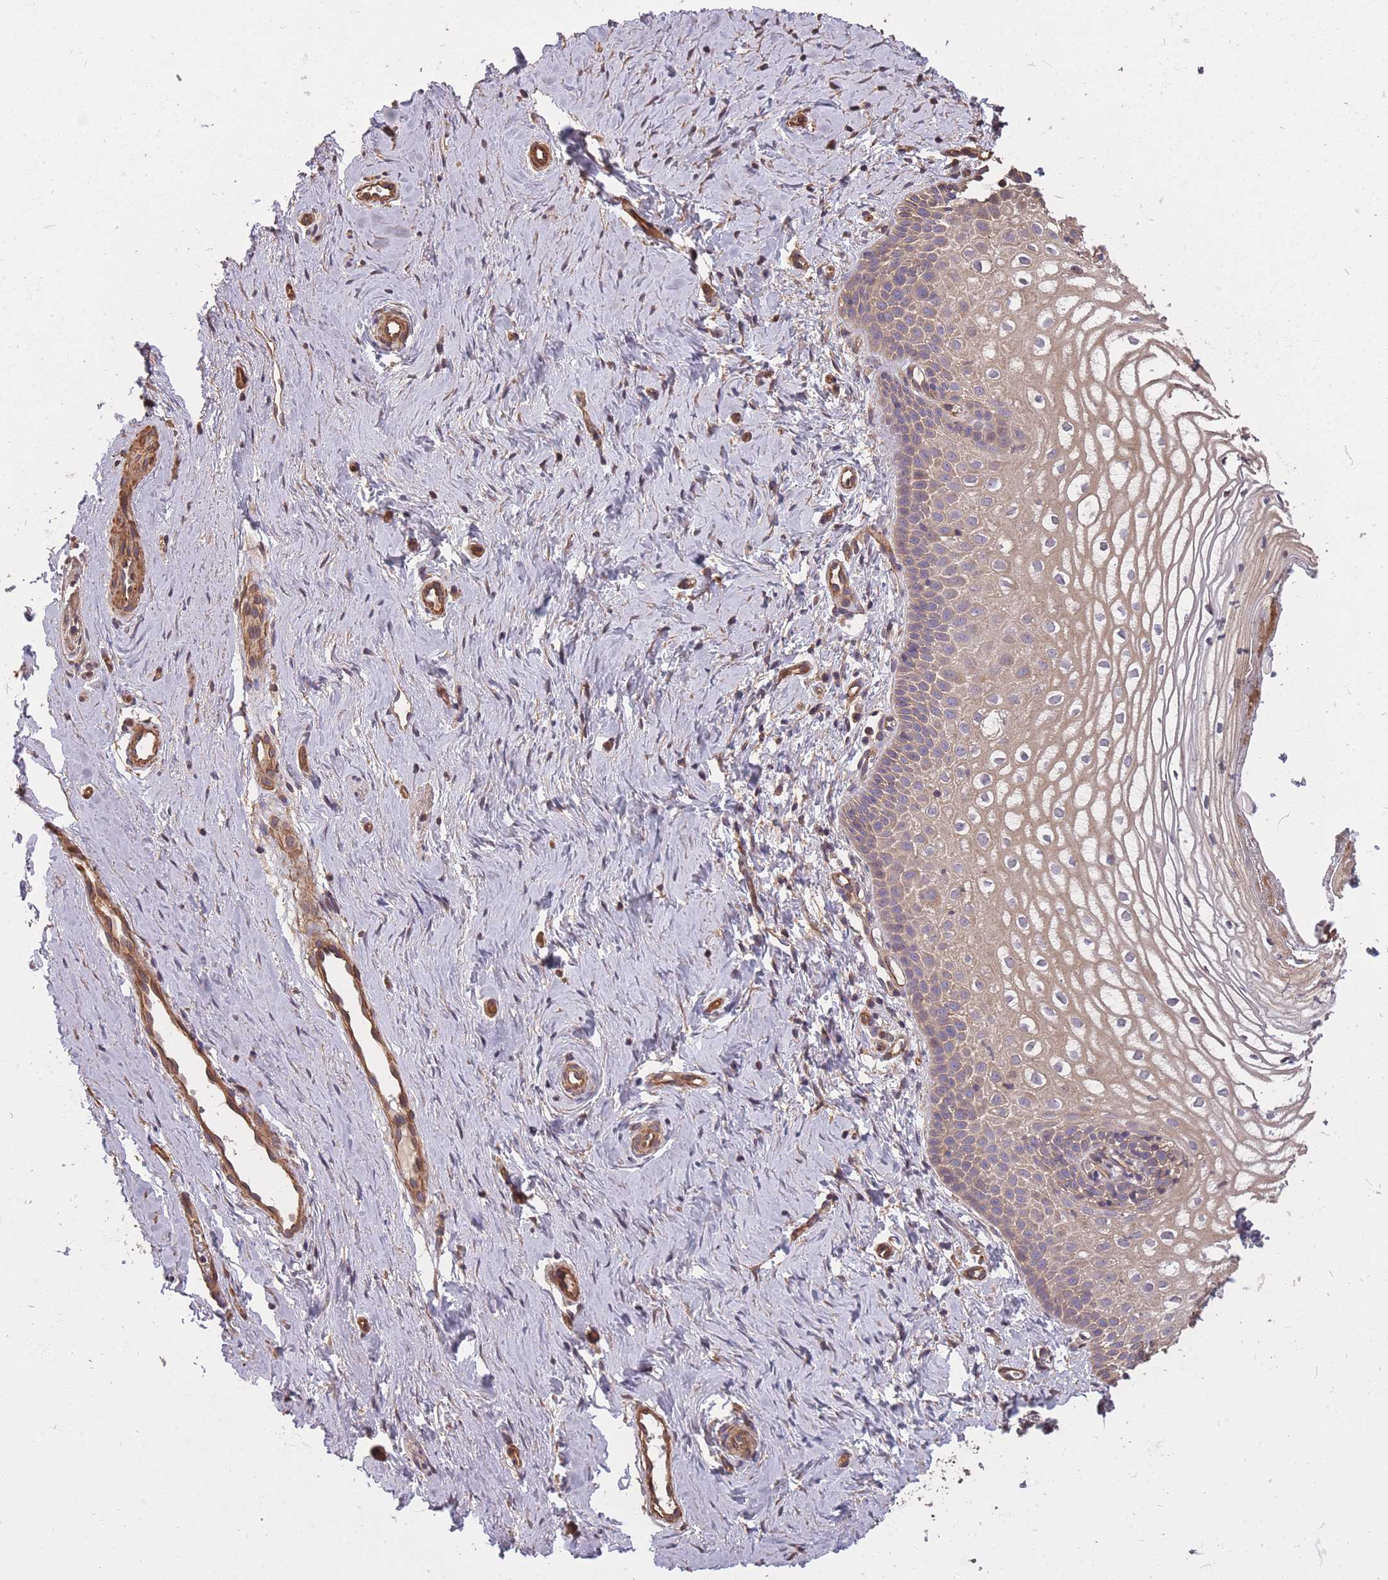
{"staining": {"intensity": "moderate", "quantity": "25%-75%", "location": "cytoplasmic/membranous"}, "tissue": "vagina", "cell_type": "Squamous epithelial cells", "image_type": "normal", "snomed": [{"axis": "morphology", "description": "Normal tissue, NOS"}, {"axis": "topography", "description": "Vagina"}], "caption": "Immunohistochemistry histopathology image of normal vagina: human vagina stained using IHC reveals medium levels of moderate protein expression localized specifically in the cytoplasmic/membranous of squamous epithelial cells, appearing as a cytoplasmic/membranous brown color.", "gene": "ARMH3", "patient": {"sex": "female", "age": 56}}